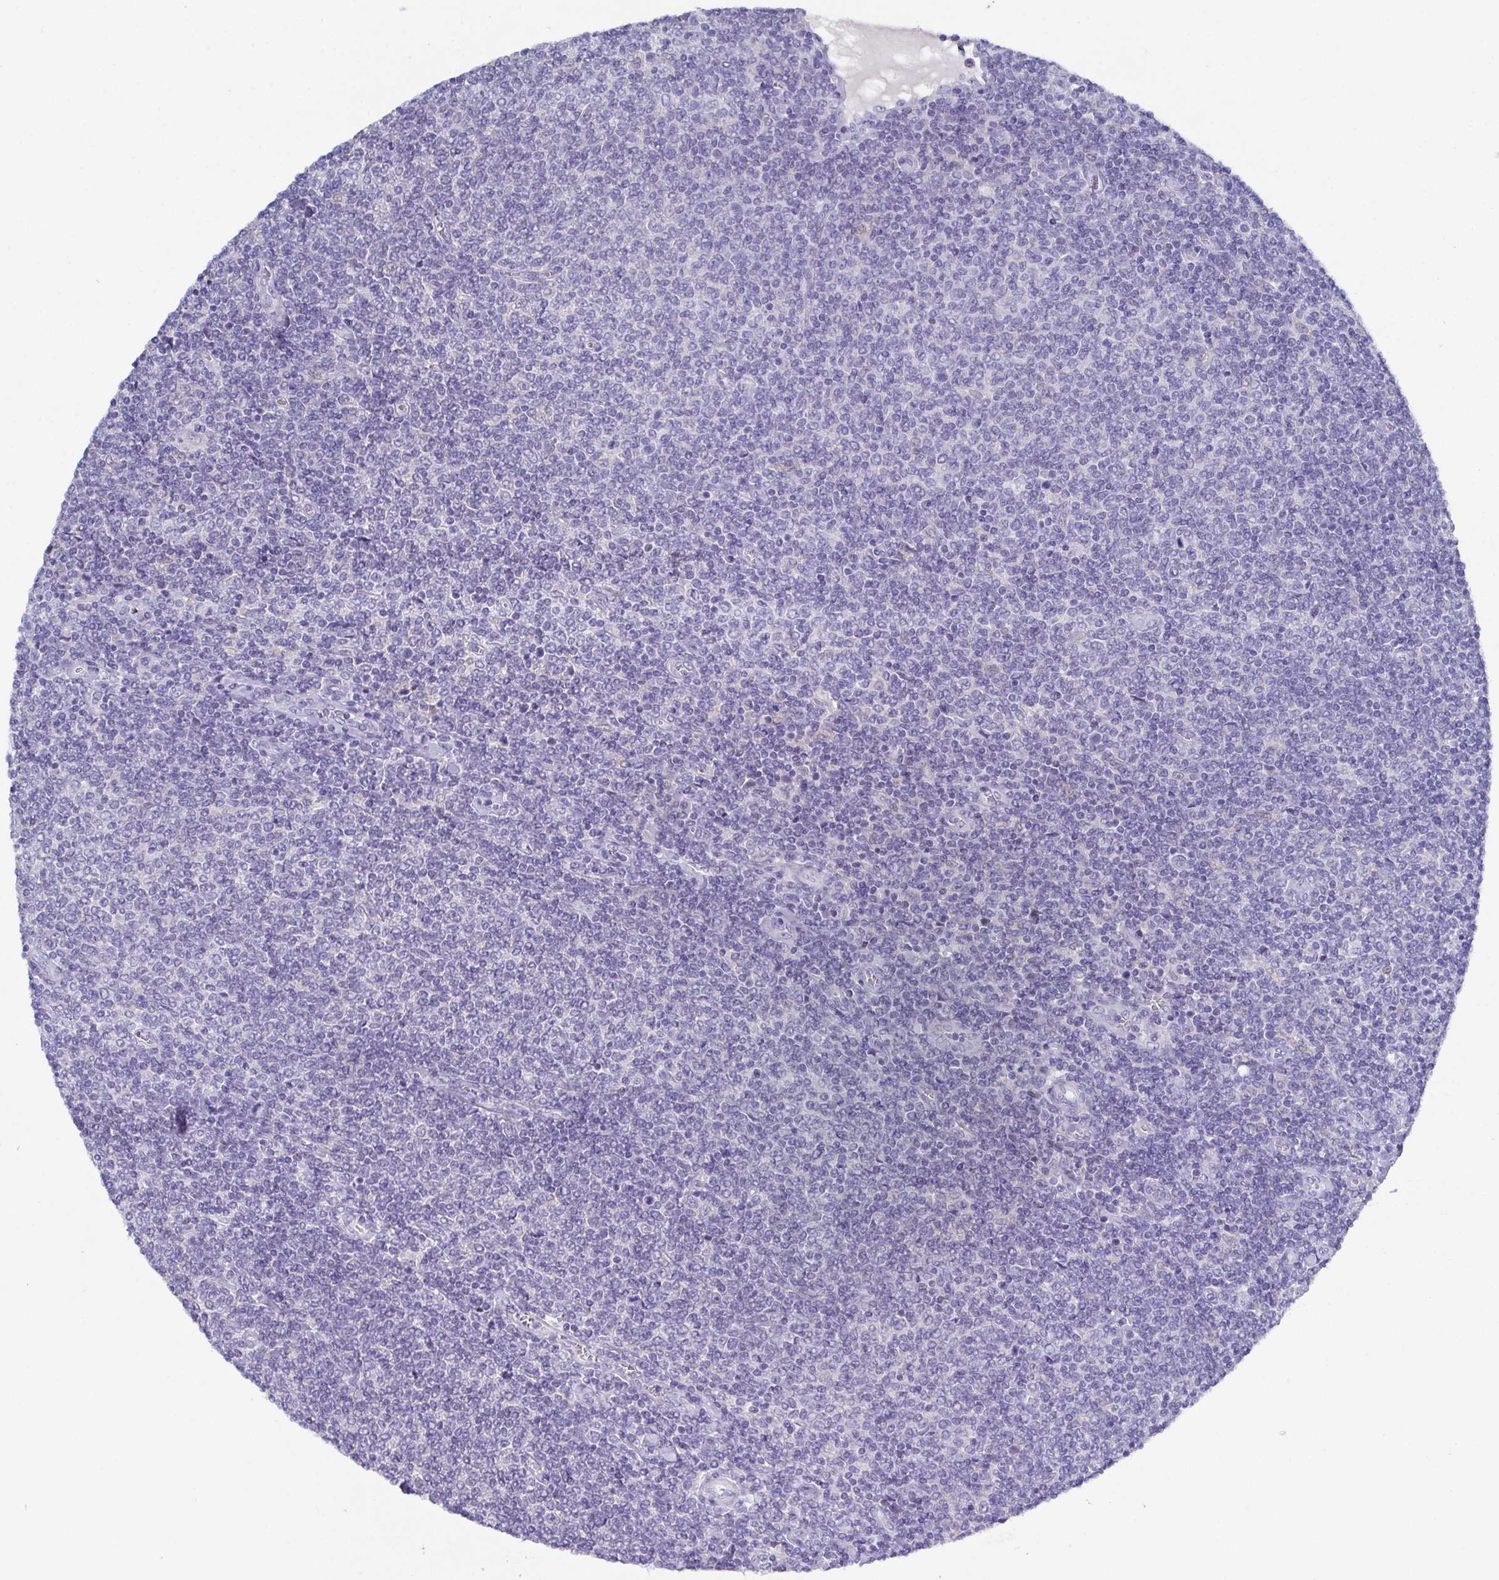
{"staining": {"intensity": "negative", "quantity": "none", "location": "none"}, "tissue": "lymphoma", "cell_type": "Tumor cells", "image_type": "cancer", "snomed": [{"axis": "morphology", "description": "Malignant lymphoma, non-Hodgkin's type, Low grade"}, {"axis": "topography", "description": "Lymph node"}], "caption": "Human lymphoma stained for a protein using IHC displays no positivity in tumor cells.", "gene": "SSC4D", "patient": {"sex": "male", "age": 52}}